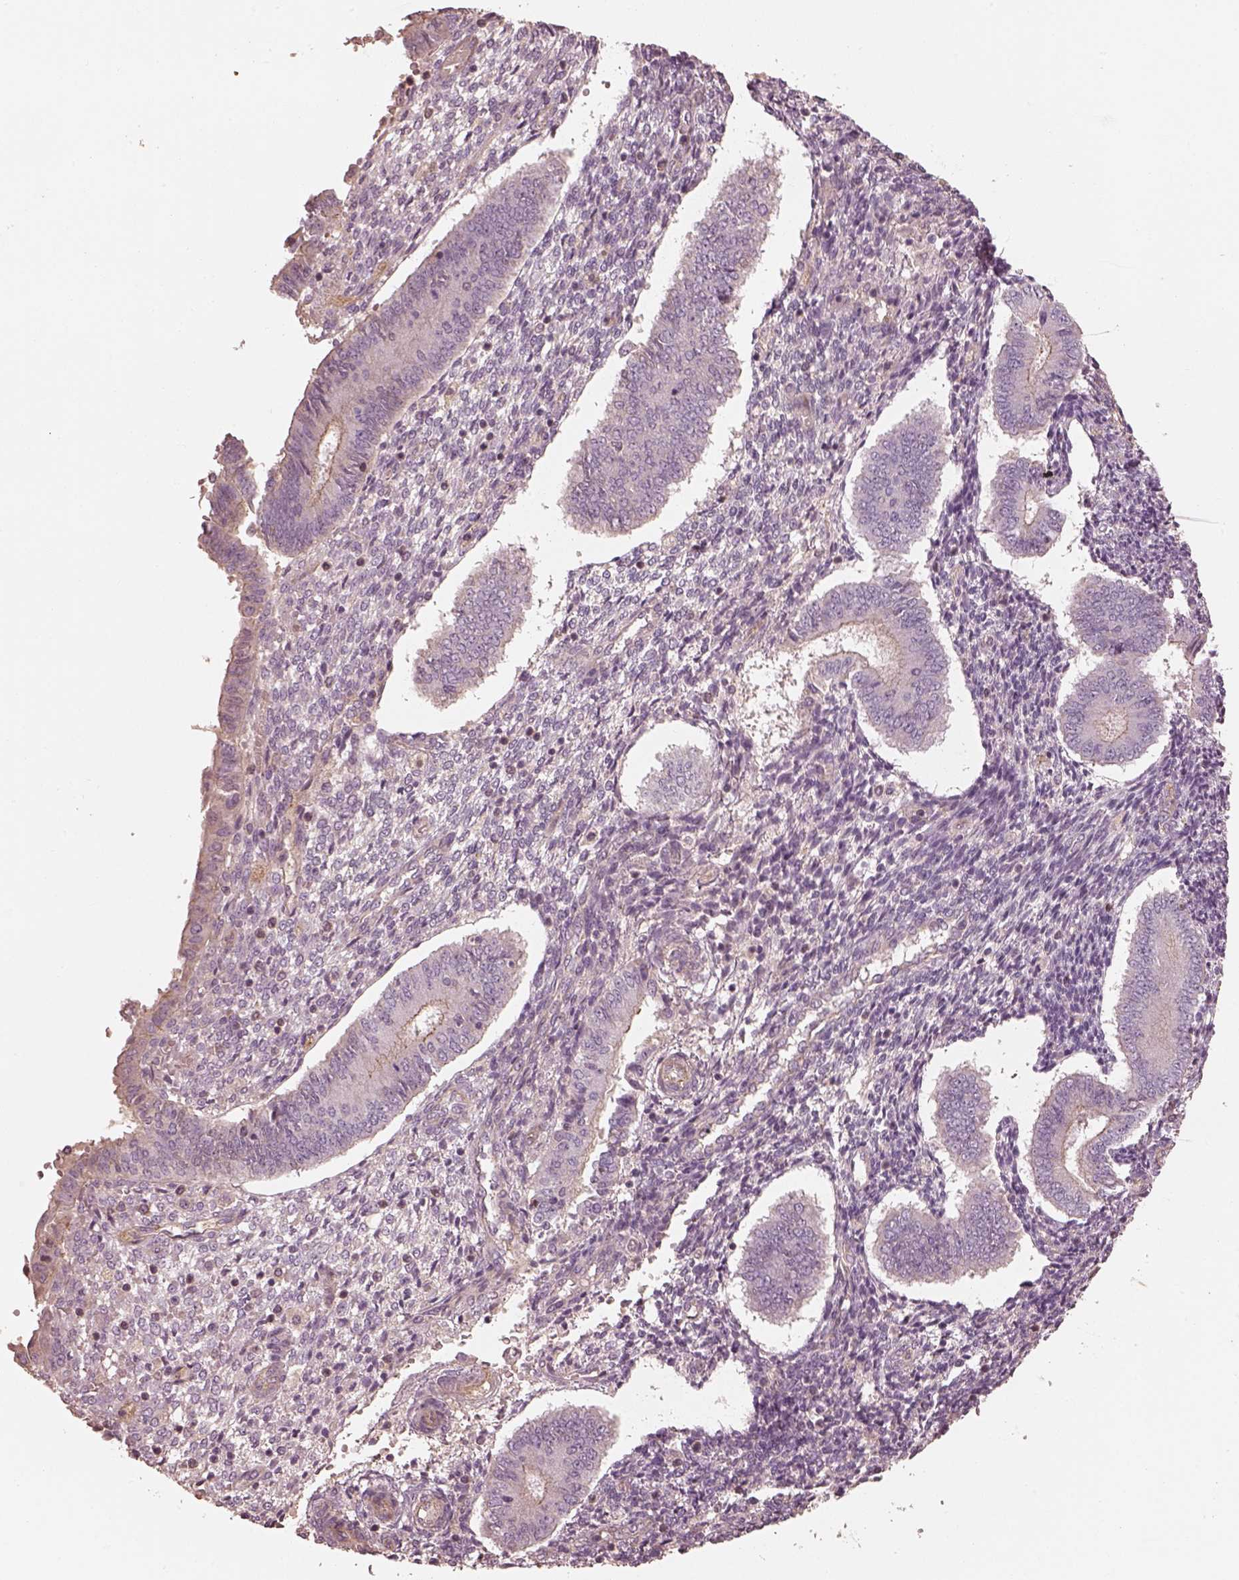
{"staining": {"intensity": "negative", "quantity": "none", "location": "none"}, "tissue": "endometrium", "cell_type": "Cells in endometrial stroma", "image_type": "normal", "snomed": [{"axis": "morphology", "description": "Normal tissue, NOS"}, {"axis": "topography", "description": "Endometrium"}], "caption": "The image demonstrates no staining of cells in endometrial stroma in unremarkable endometrium.", "gene": "OTOGL", "patient": {"sex": "female", "age": 40}}